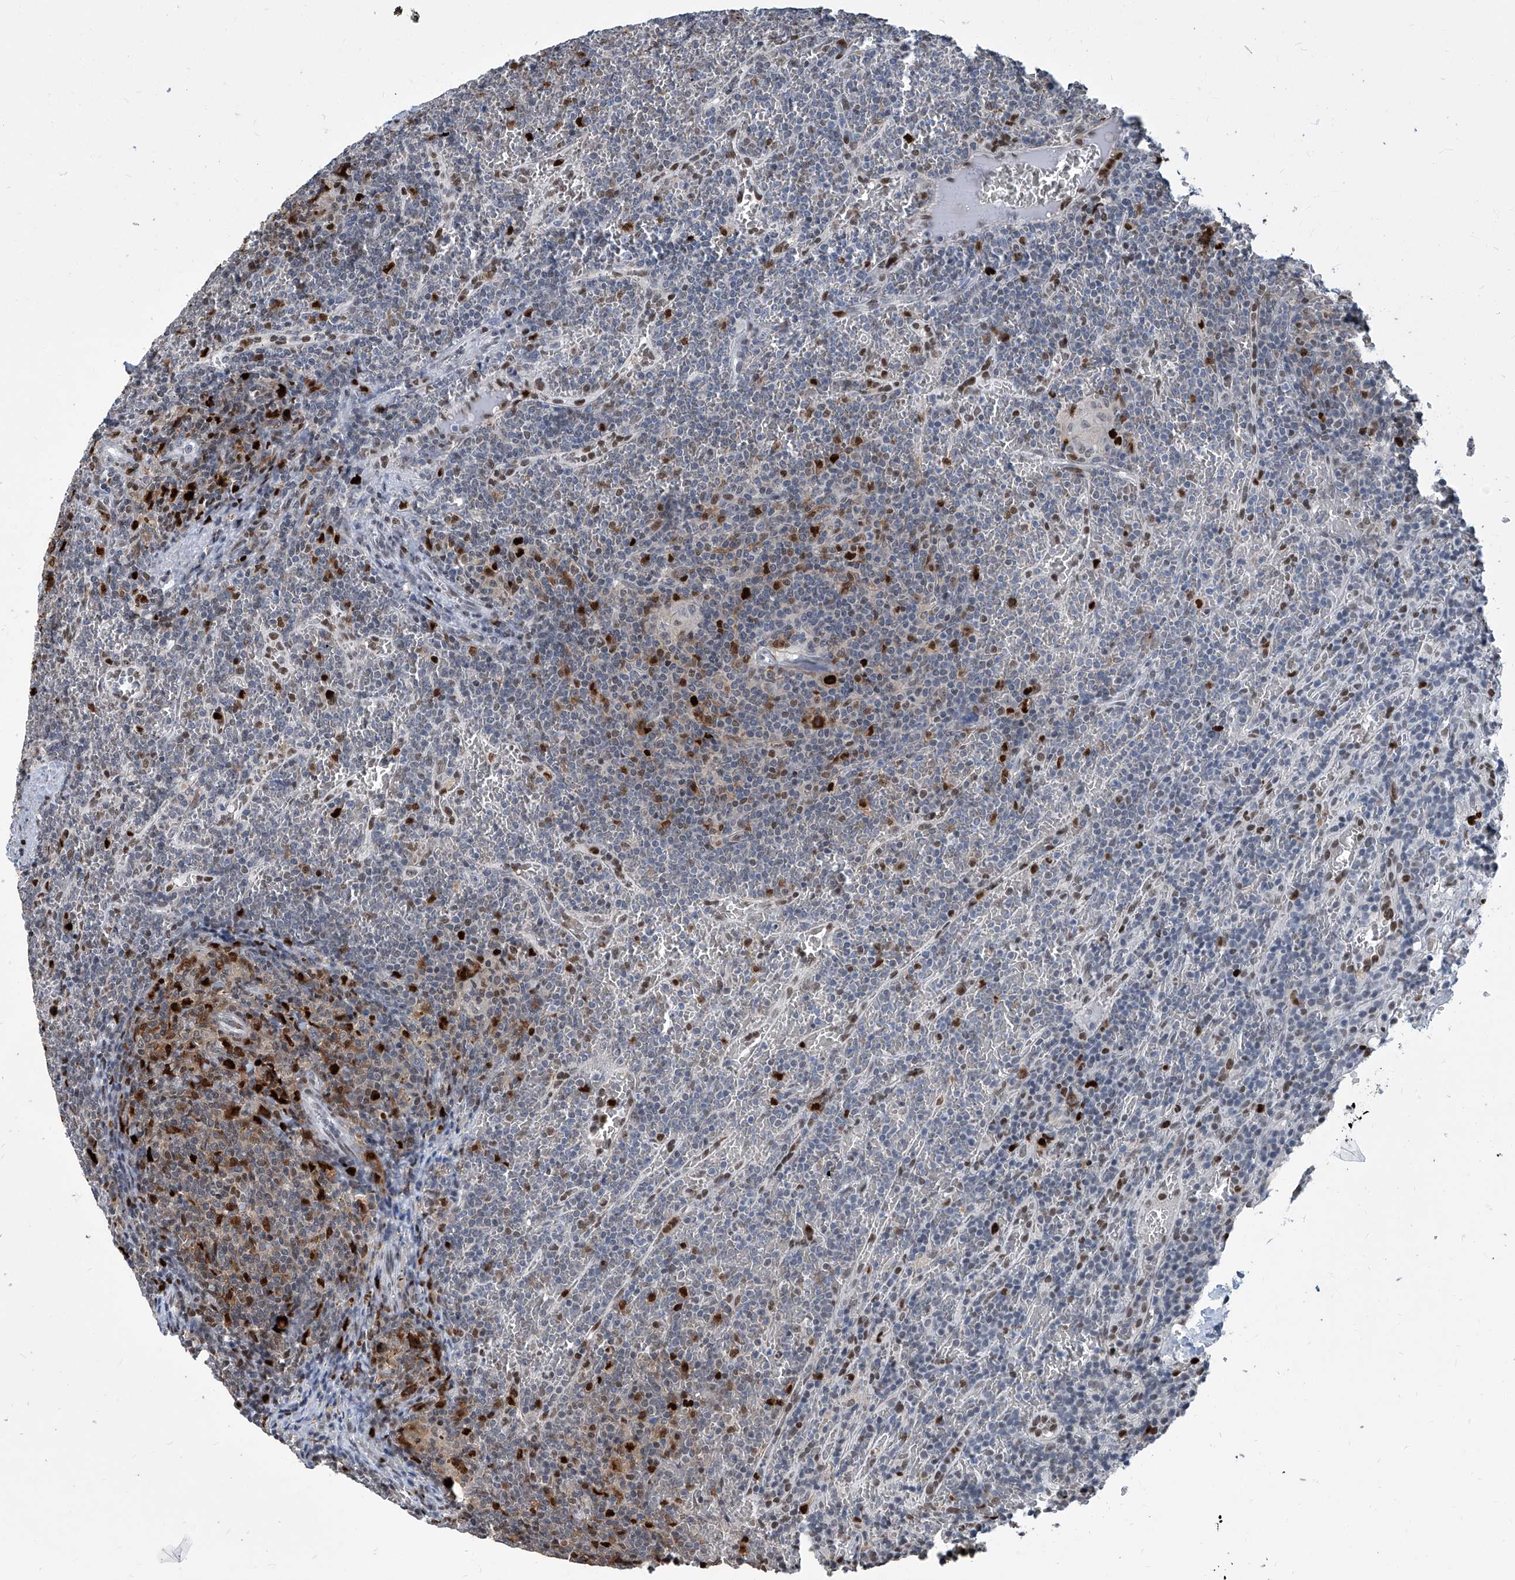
{"staining": {"intensity": "strong", "quantity": "<25%", "location": "nuclear"}, "tissue": "lymphoma", "cell_type": "Tumor cells", "image_type": "cancer", "snomed": [{"axis": "morphology", "description": "Malignant lymphoma, non-Hodgkin's type, Low grade"}, {"axis": "topography", "description": "Spleen"}], "caption": "A brown stain labels strong nuclear positivity of a protein in human lymphoma tumor cells.", "gene": "PCNA", "patient": {"sex": "female", "age": 19}}